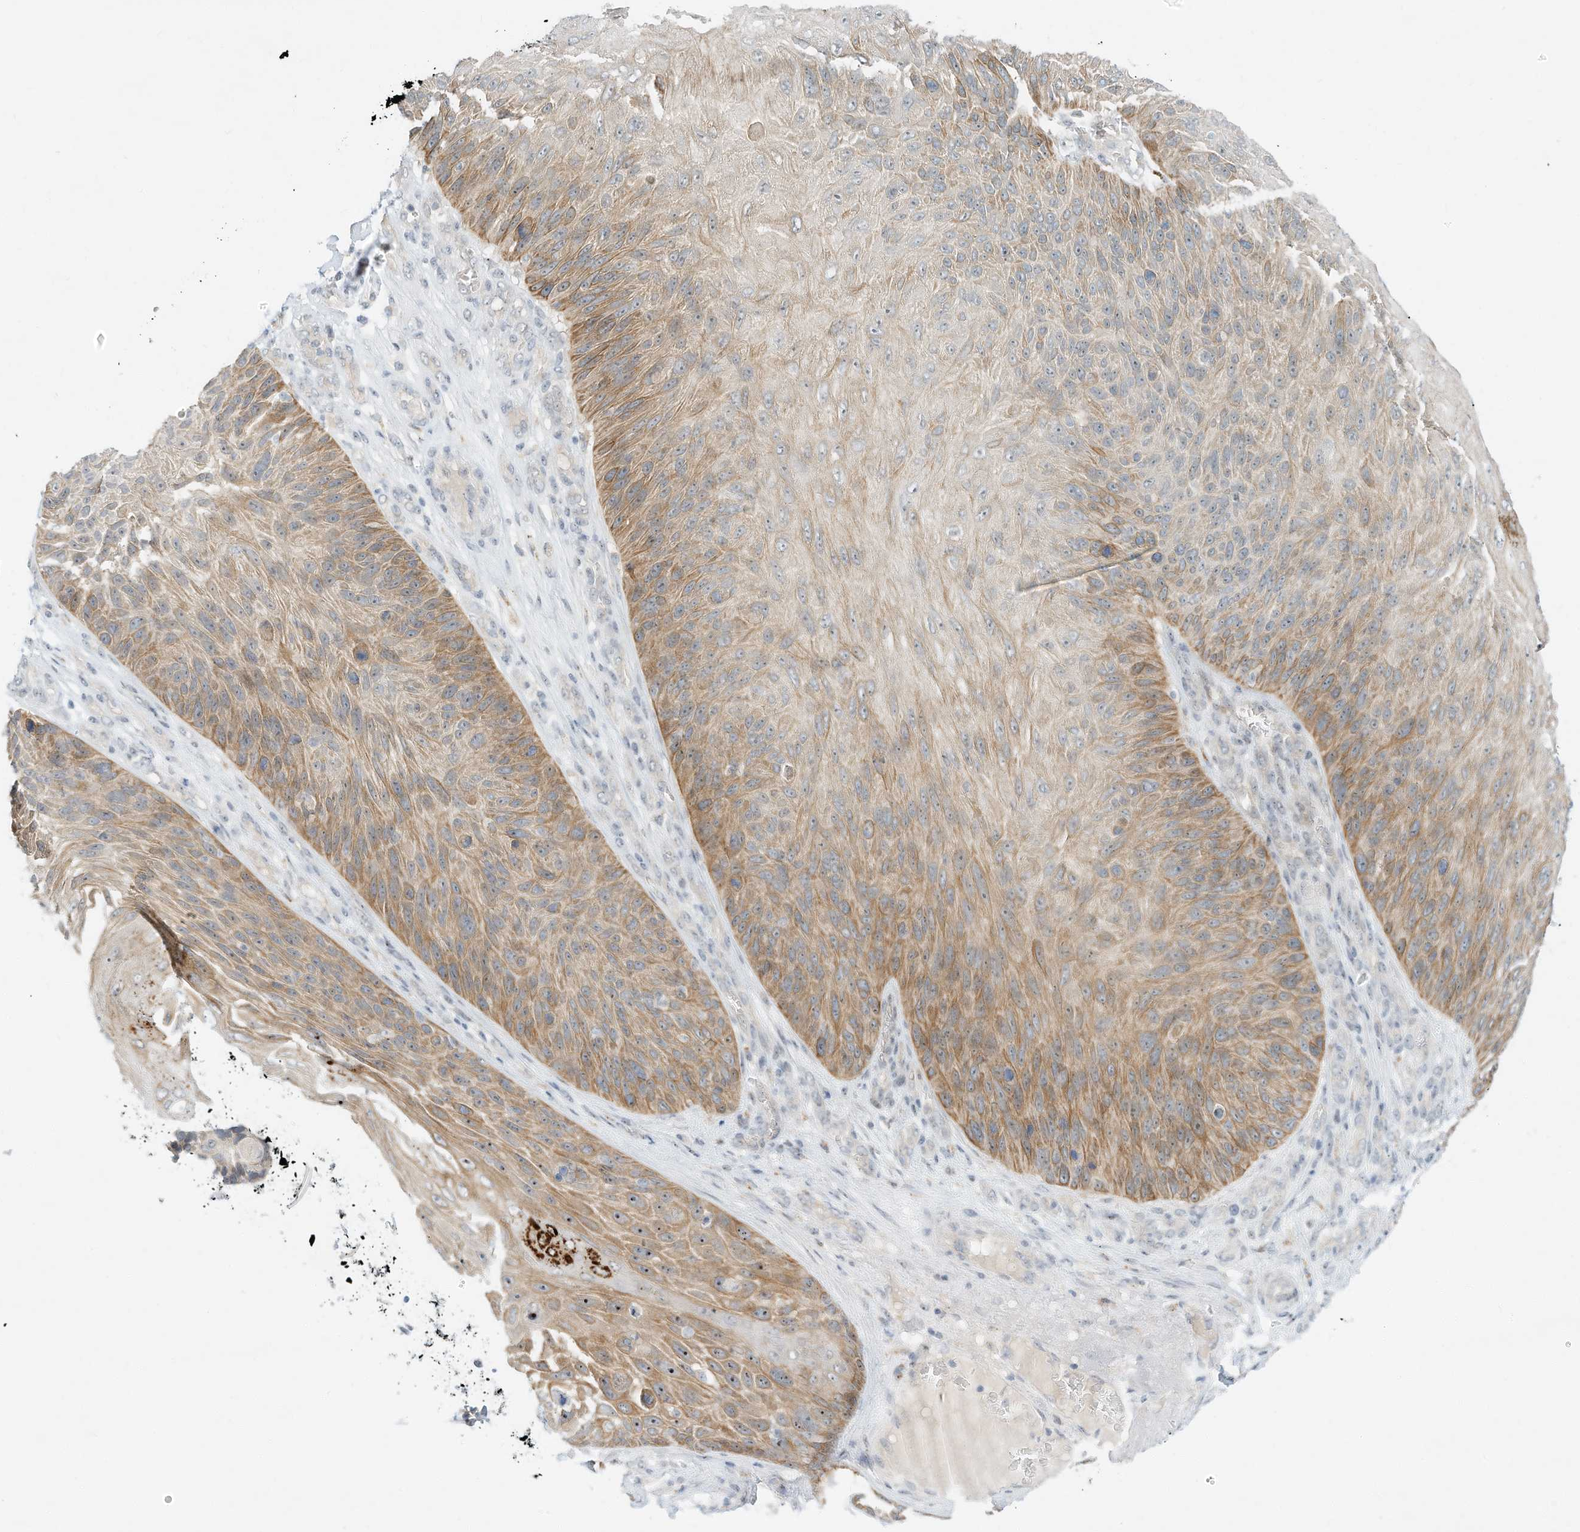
{"staining": {"intensity": "moderate", "quantity": "25%-75%", "location": "cytoplasmic/membranous"}, "tissue": "skin cancer", "cell_type": "Tumor cells", "image_type": "cancer", "snomed": [{"axis": "morphology", "description": "Squamous cell carcinoma, NOS"}, {"axis": "topography", "description": "Skin"}], "caption": "Skin cancer (squamous cell carcinoma) was stained to show a protein in brown. There is medium levels of moderate cytoplasmic/membranous expression in about 25%-75% of tumor cells. The protein of interest is shown in brown color, while the nuclei are stained blue.", "gene": "PAK6", "patient": {"sex": "female", "age": 88}}